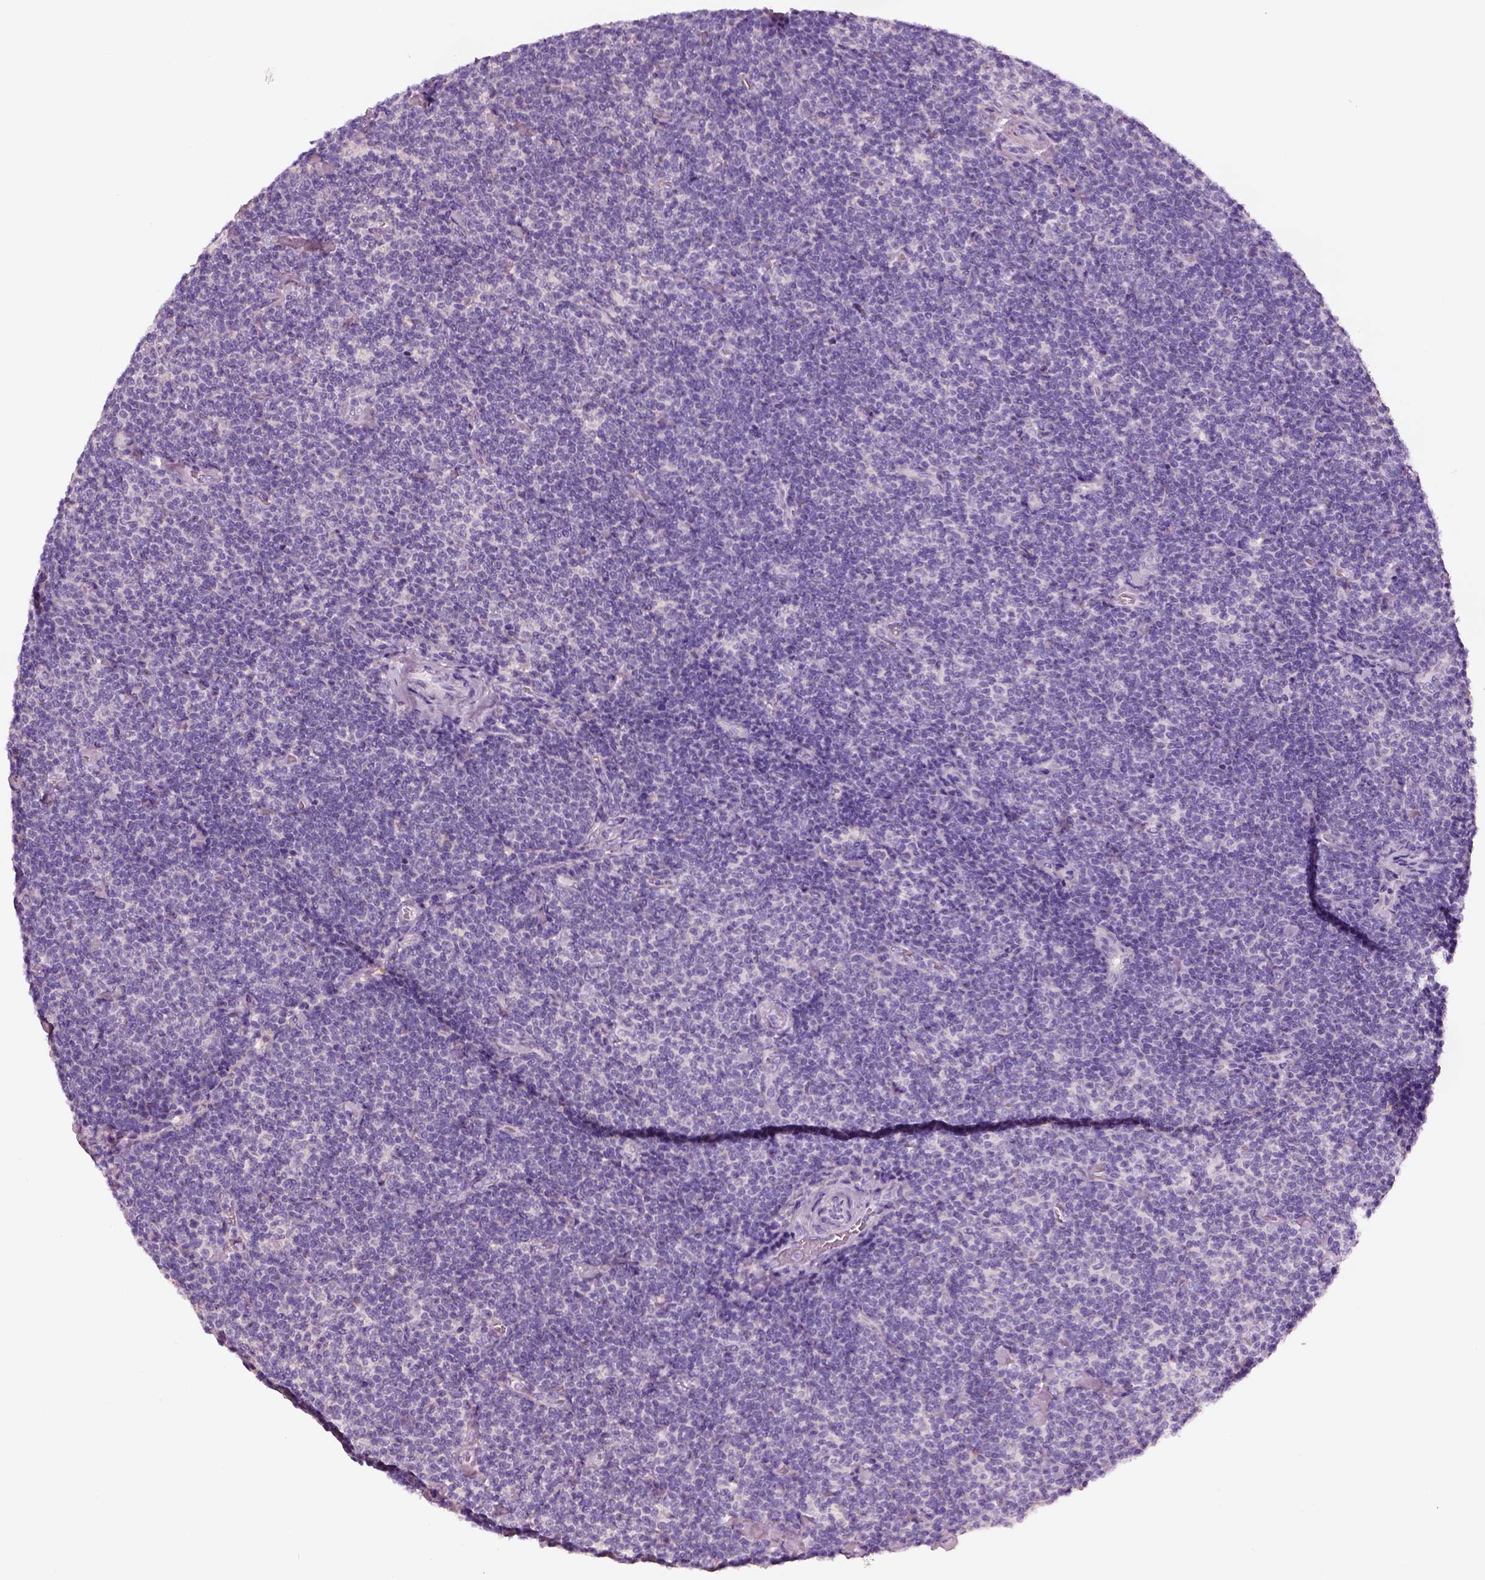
{"staining": {"intensity": "negative", "quantity": "none", "location": "none"}, "tissue": "lymphoma", "cell_type": "Tumor cells", "image_type": "cancer", "snomed": [{"axis": "morphology", "description": "Malignant lymphoma, non-Hodgkin's type, Low grade"}, {"axis": "topography", "description": "Lymph node"}], "caption": "A micrograph of human lymphoma is negative for staining in tumor cells.", "gene": "ELSPBP1", "patient": {"sex": "male", "age": 81}}